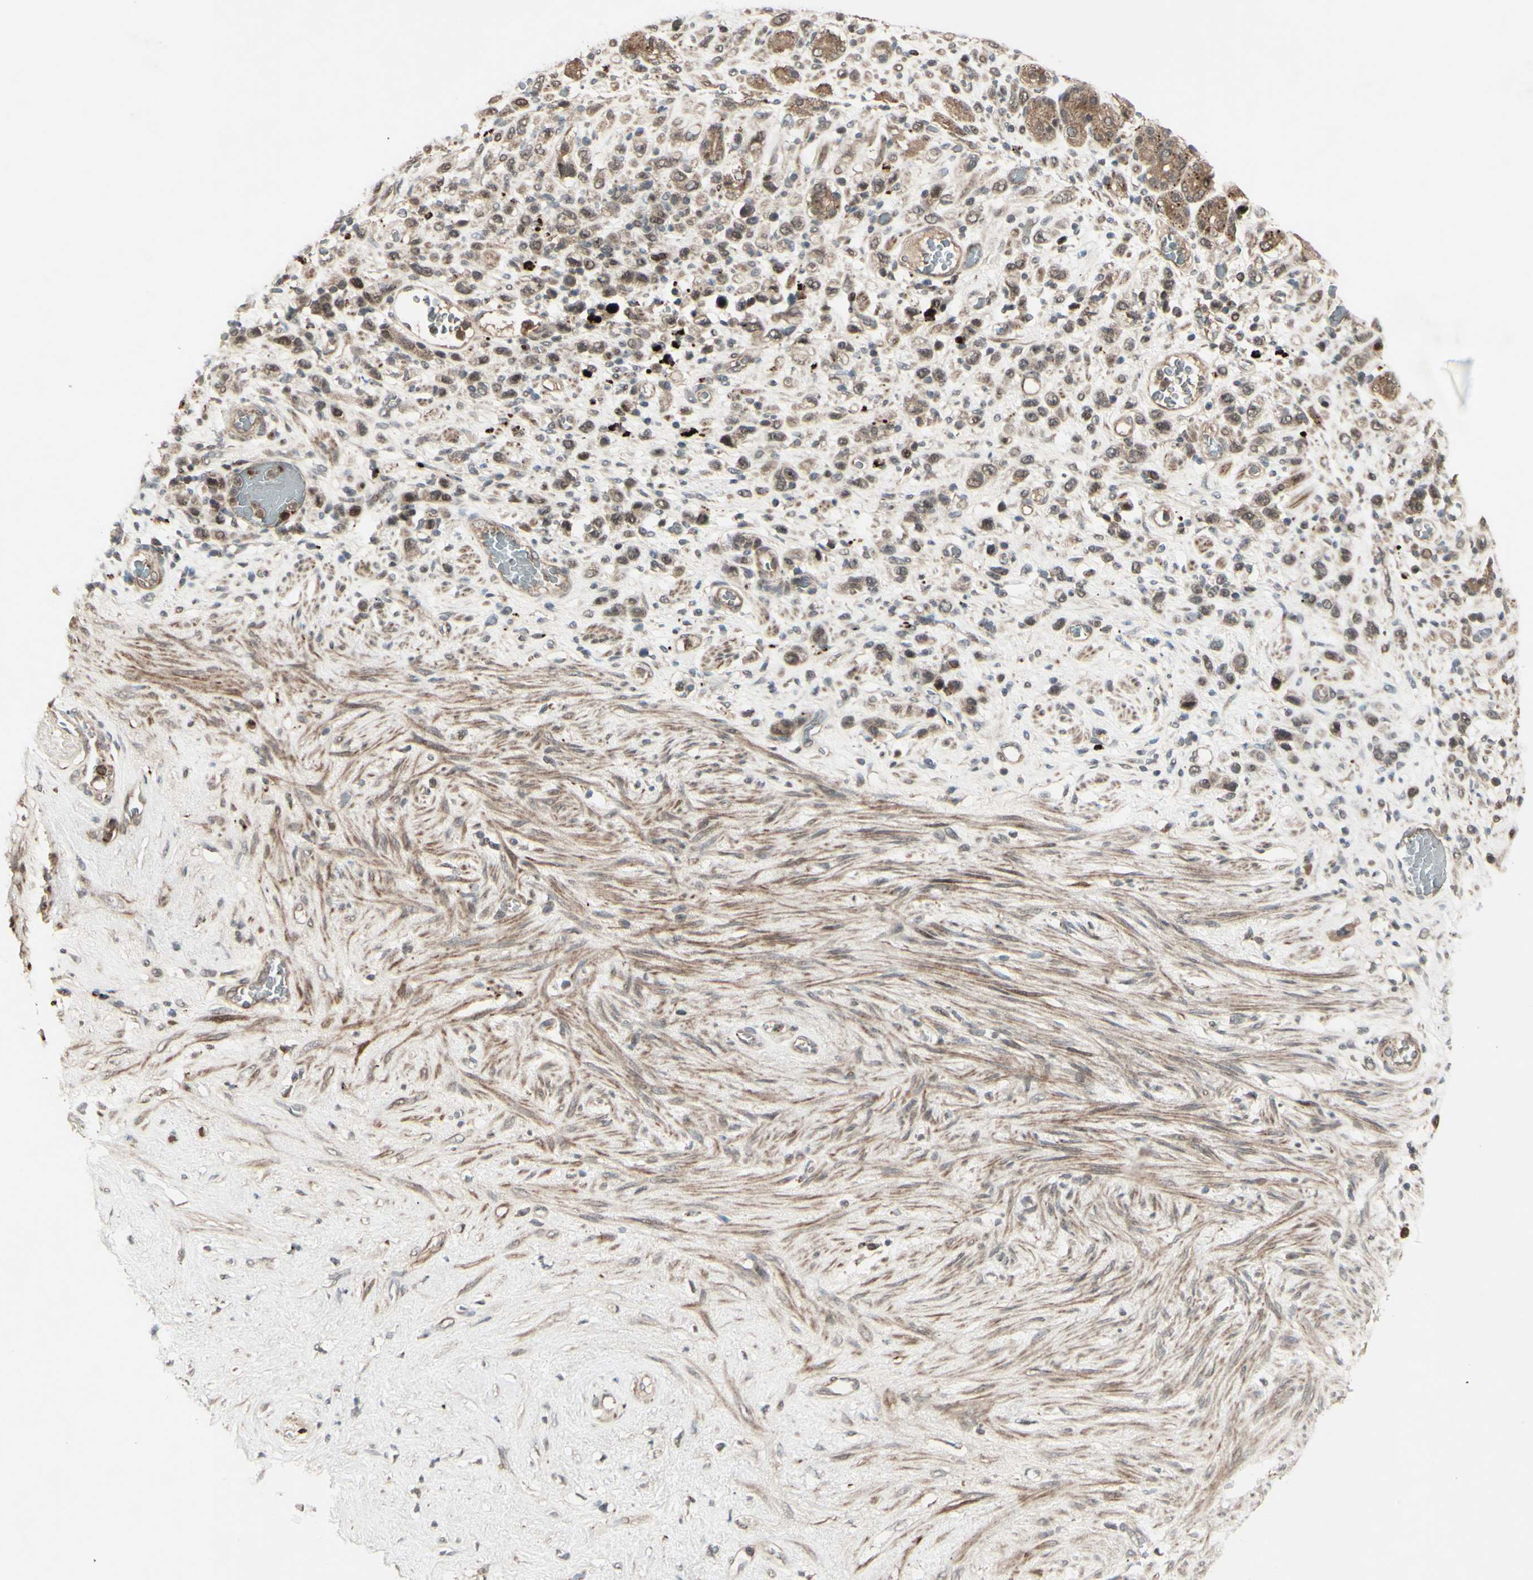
{"staining": {"intensity": "moderate", "quantity": ">75%", "location": "cytoplasmic/membranous"}, "tissue": "stomach cancer", "cell_type": "Tumor cells", "image_type": "cancer", "snomed": [{"axis": "morphology", "description": "Adenocarcinoma, NOS"}, {"axis": "morphology", "description": "Adenocarcinoma, High grade"}, {"axis": "topography", "description": "Stomach, upper"}, {"axis": "topography", "description": "Stomach, lower"}], "caption": "An image of human stomach cancer stained for a protein displays moderate cytoplasmic/membranous brown staining in tumor cells. (brown staining indicates protein expression, while blue staining denotes nuclei).", "gene": "MLF2", "patient": {"sex": "female", "age": 65}}